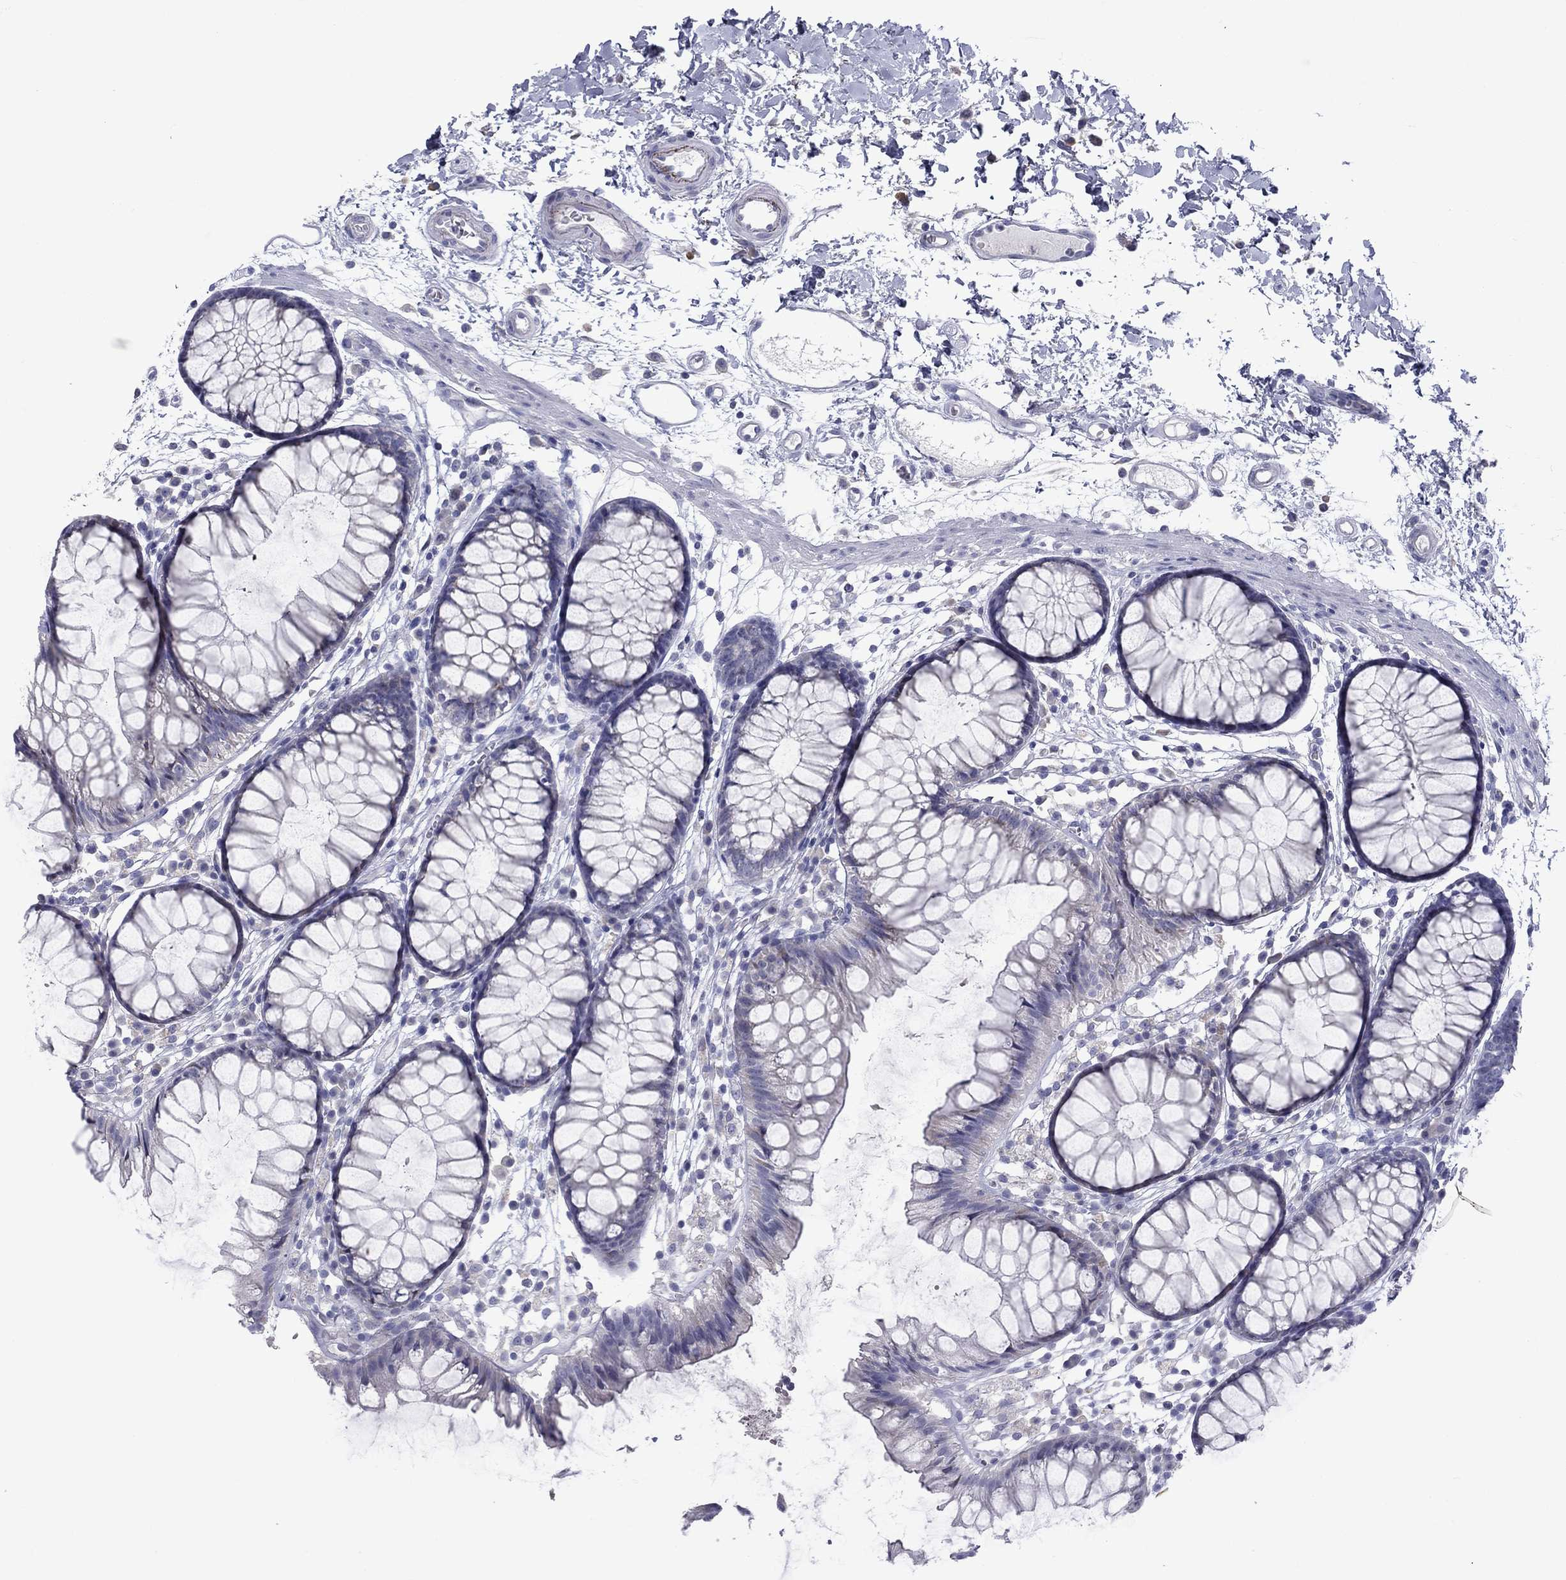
{"staining": {"intensity": "negative", "quantity": "none", "location": "none"}, "tissue": "colon", "cell_type": "Endothelial cells", "image_type": "normal", "snomed": [{"axis": "morphology", "description": "Normal tissue, NOS"}, {"axis": "morphology", "description": "Adenocarcinoma, NOS"}, {"axis": "topography", "description": "Colon"}], "caption": "This is an immunohistochemistry image of normal human colon. There is no expression in endothelial cells.", "gene": "TMPRSS11A", "patient": {"sex": "male", "age": 65}}